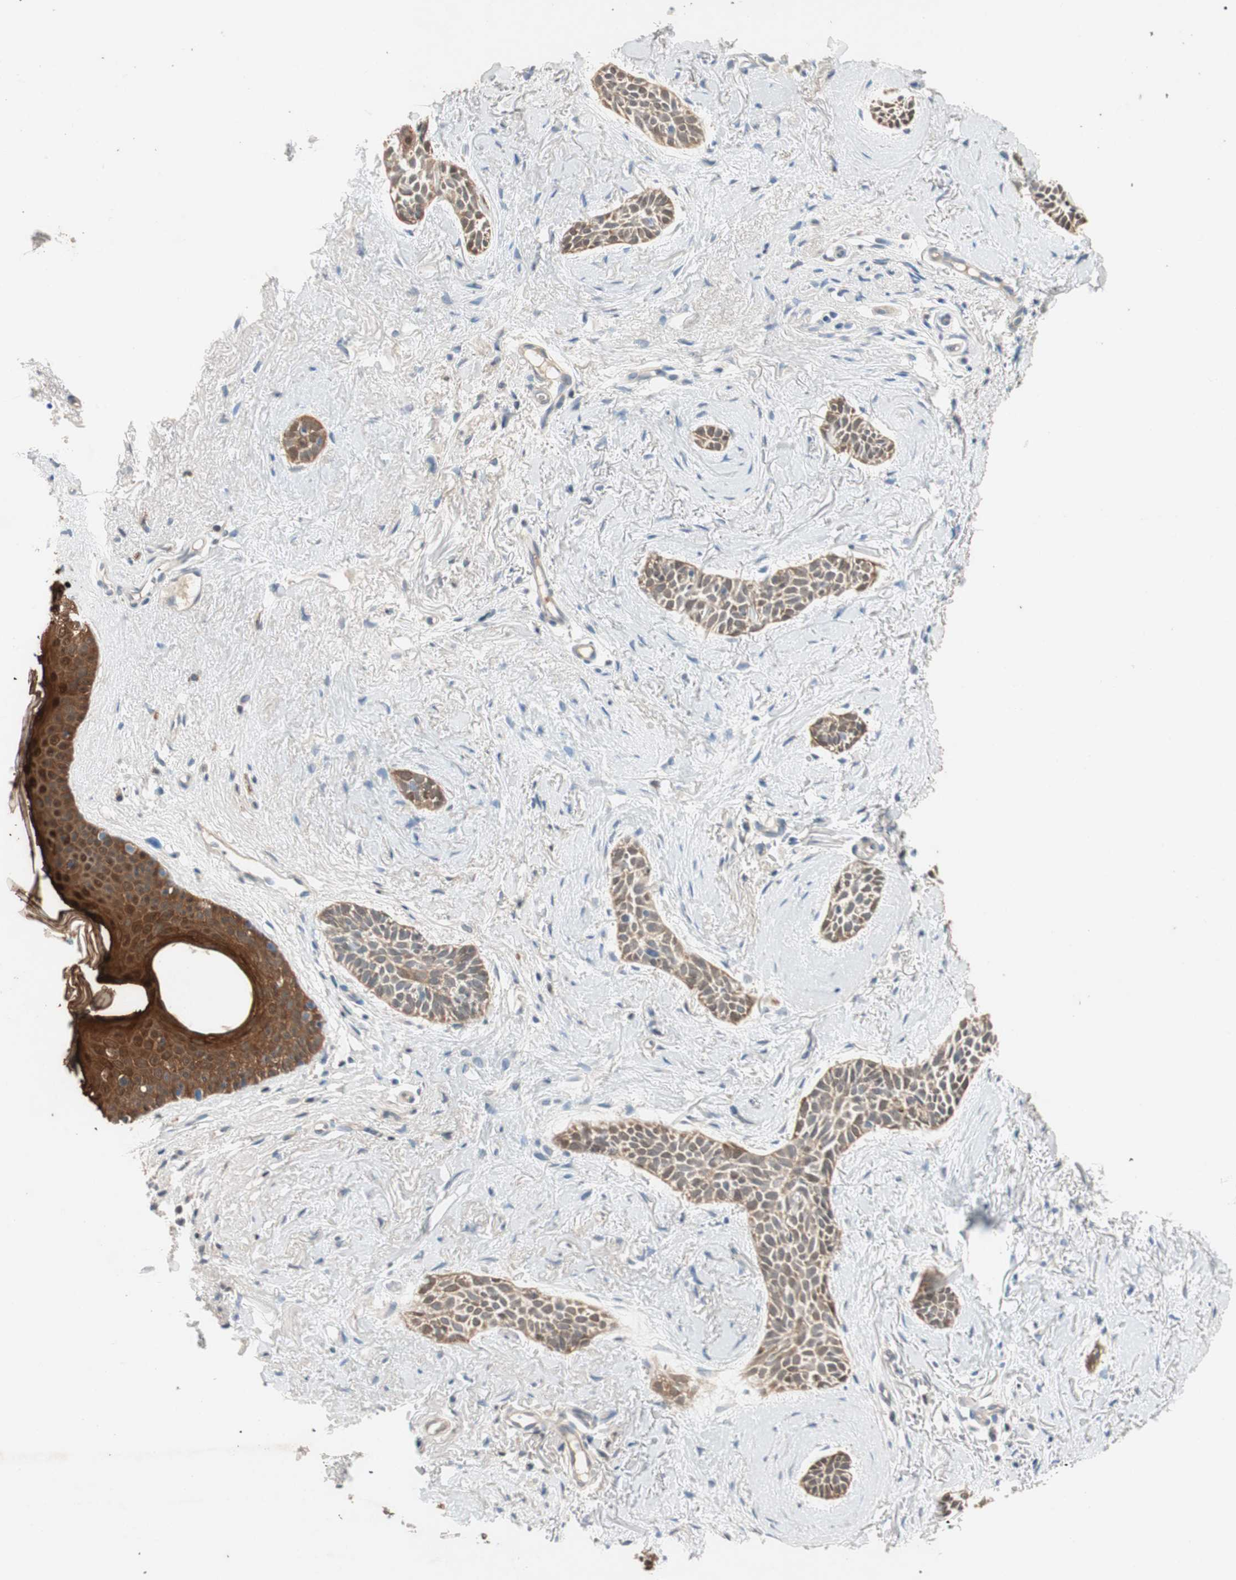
{"staining": {"intensity": "weak", "quantity": ">75%", "location": "cytoplasmic/membranous"}, "tissue": "skin cancer", "cell_type": "Tumor cells", "image_type": "cancer", "snomed": [{"axis": "morphology", "description": "Normal tissue, NOS"}, {"axis": "morphology", "description": "Basal cell carcinoma"}, {"axis": "topography", "description": "Skin"}], "caption": "The histopathology image displays immunohistochemical staining of skin cancer (basal cell carcinoma). There is weak cytoplasmic/membranous positivity is seen in approximately >75% of tumor cells.", "gene": "SERPINB5", "patient": {"sex": "female", "age": 84}}